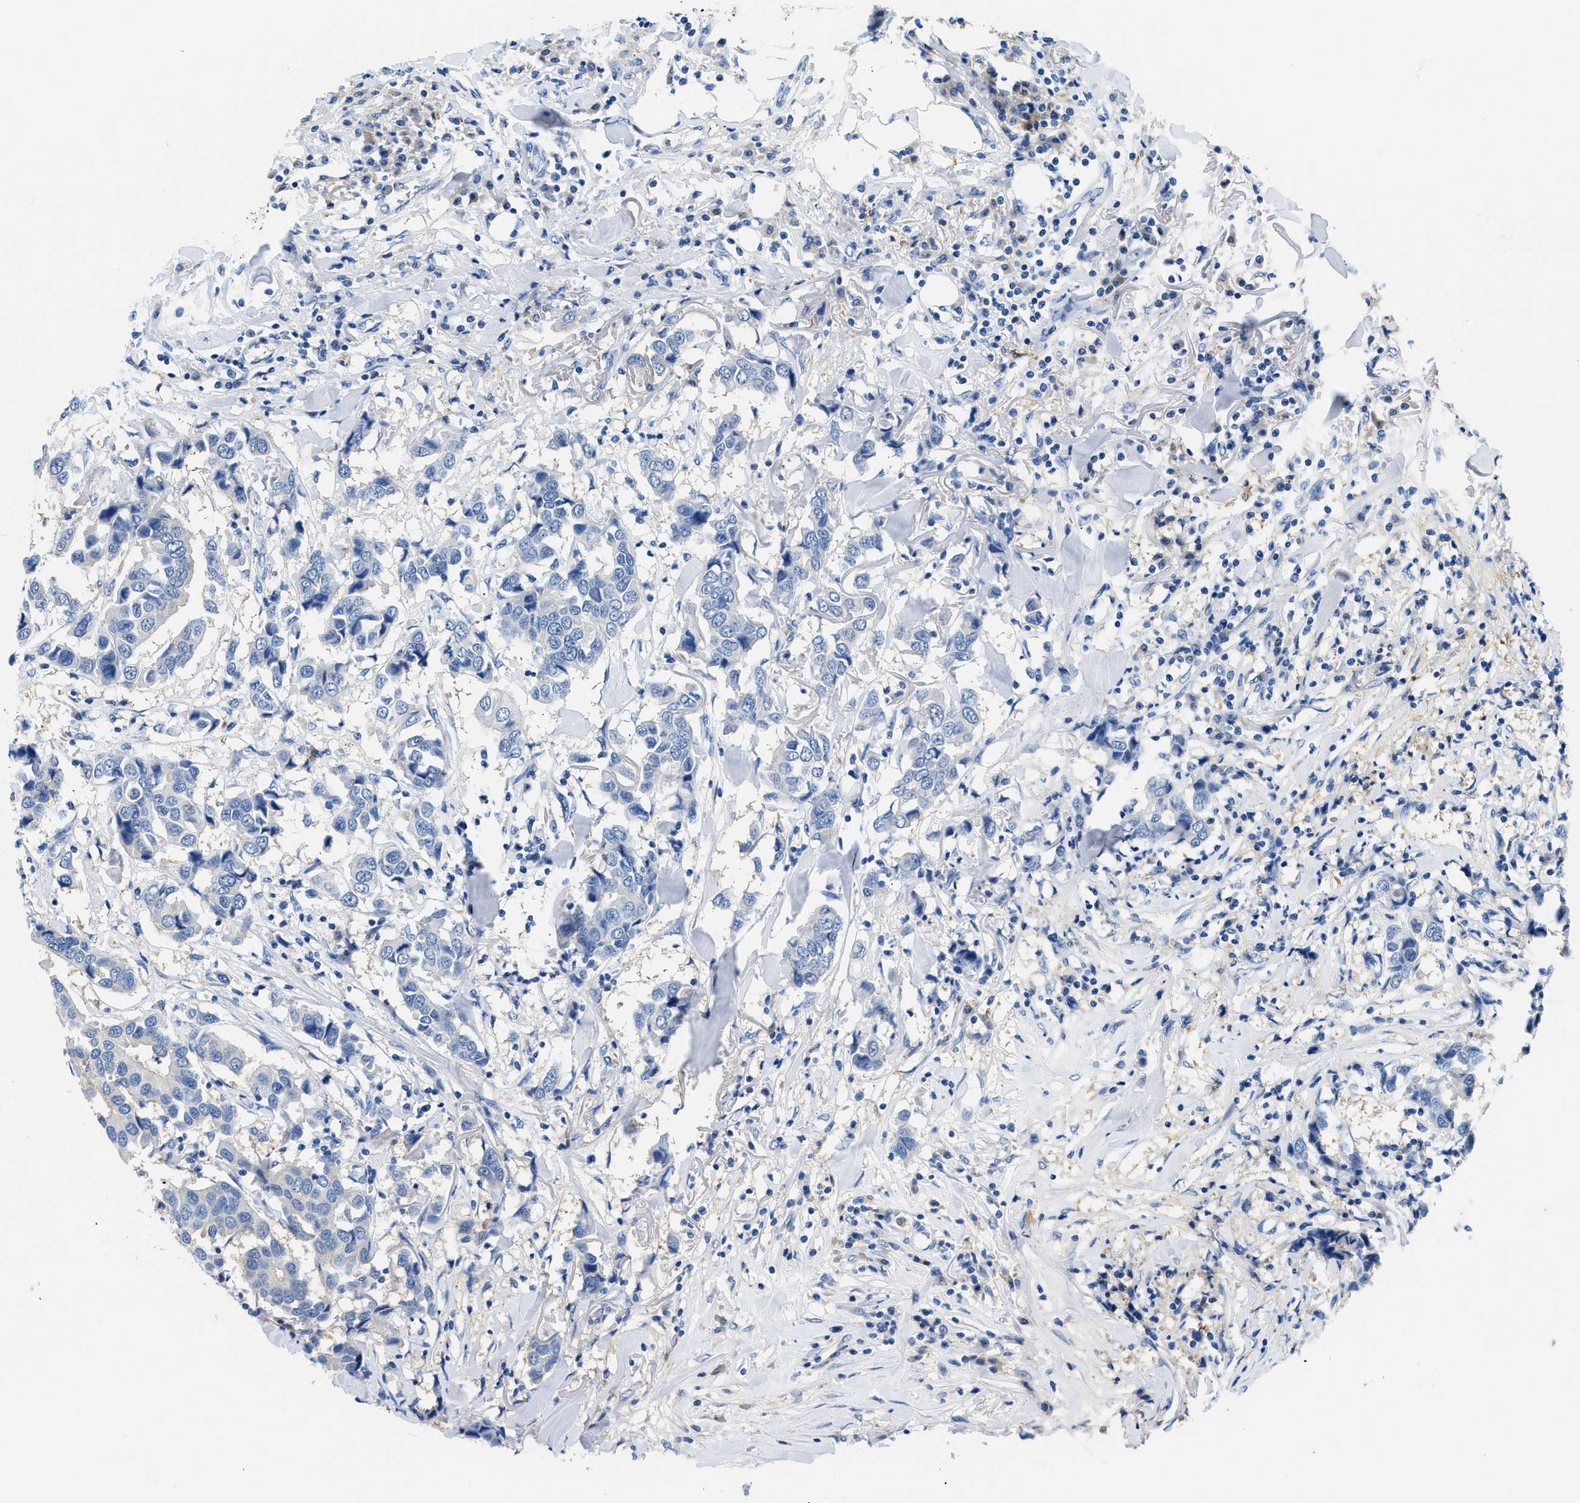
{"staining": {"intensity": "negative", "quantity": "none", "location": "none"}, "tissue": "breast cancer", "cell_type": "Tumor cells", "image_type": "cancer", "snomed": [{"axis": "morphology", "description": "Duct carcinoma"}, {"axis": "topography", "description": "Breast"}], "caption": "A histopathology image of human breast invasive ductal carcinoma is negative for staining in tumor cells. (Brightfield microscopy of DAB (3,3'-diaminobenzidine) immunohistochemistry at high magnification).", "gene": "FADS6", "patient": {"sex": "female", "age": 80}}